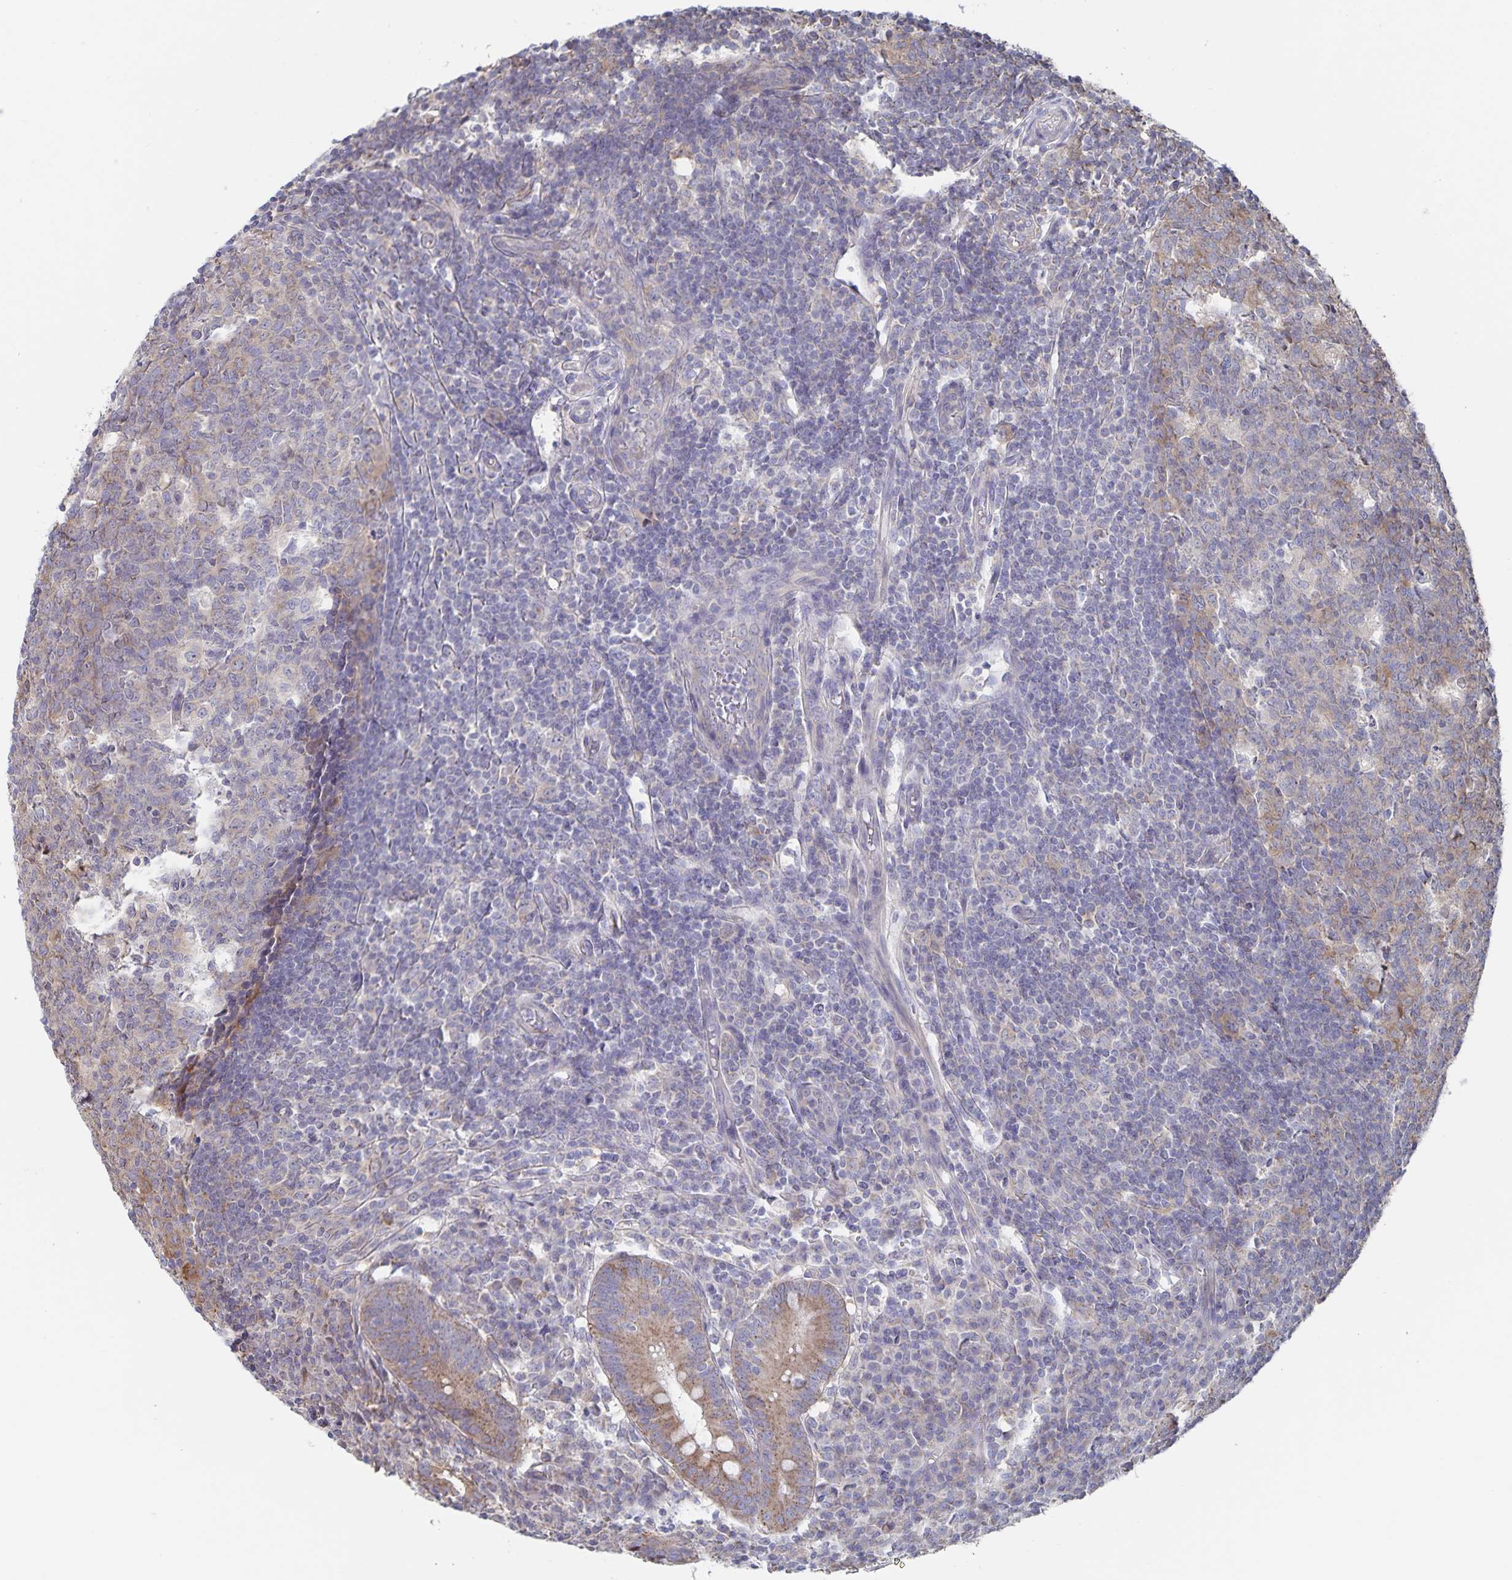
{"staining": {"intensity": "moderate", "quantity": ">75%", "location": "cytoplasmic/membranous"}, "tissue": "appendix", "cell_type": "Glandular cells", "image_type": "normal", "snomed": [{"axis": "morphology", "description": "Normal tissue, NOS"}, {"axis": "topography", "description": "Appendix"}], "caption": "Moderate cytoplasmic/membranous protein staining is identified in approximately >75% of glandular cells in appendix.", "gene": "ACACA", "patient": {"sex": "male", "age": 18}}